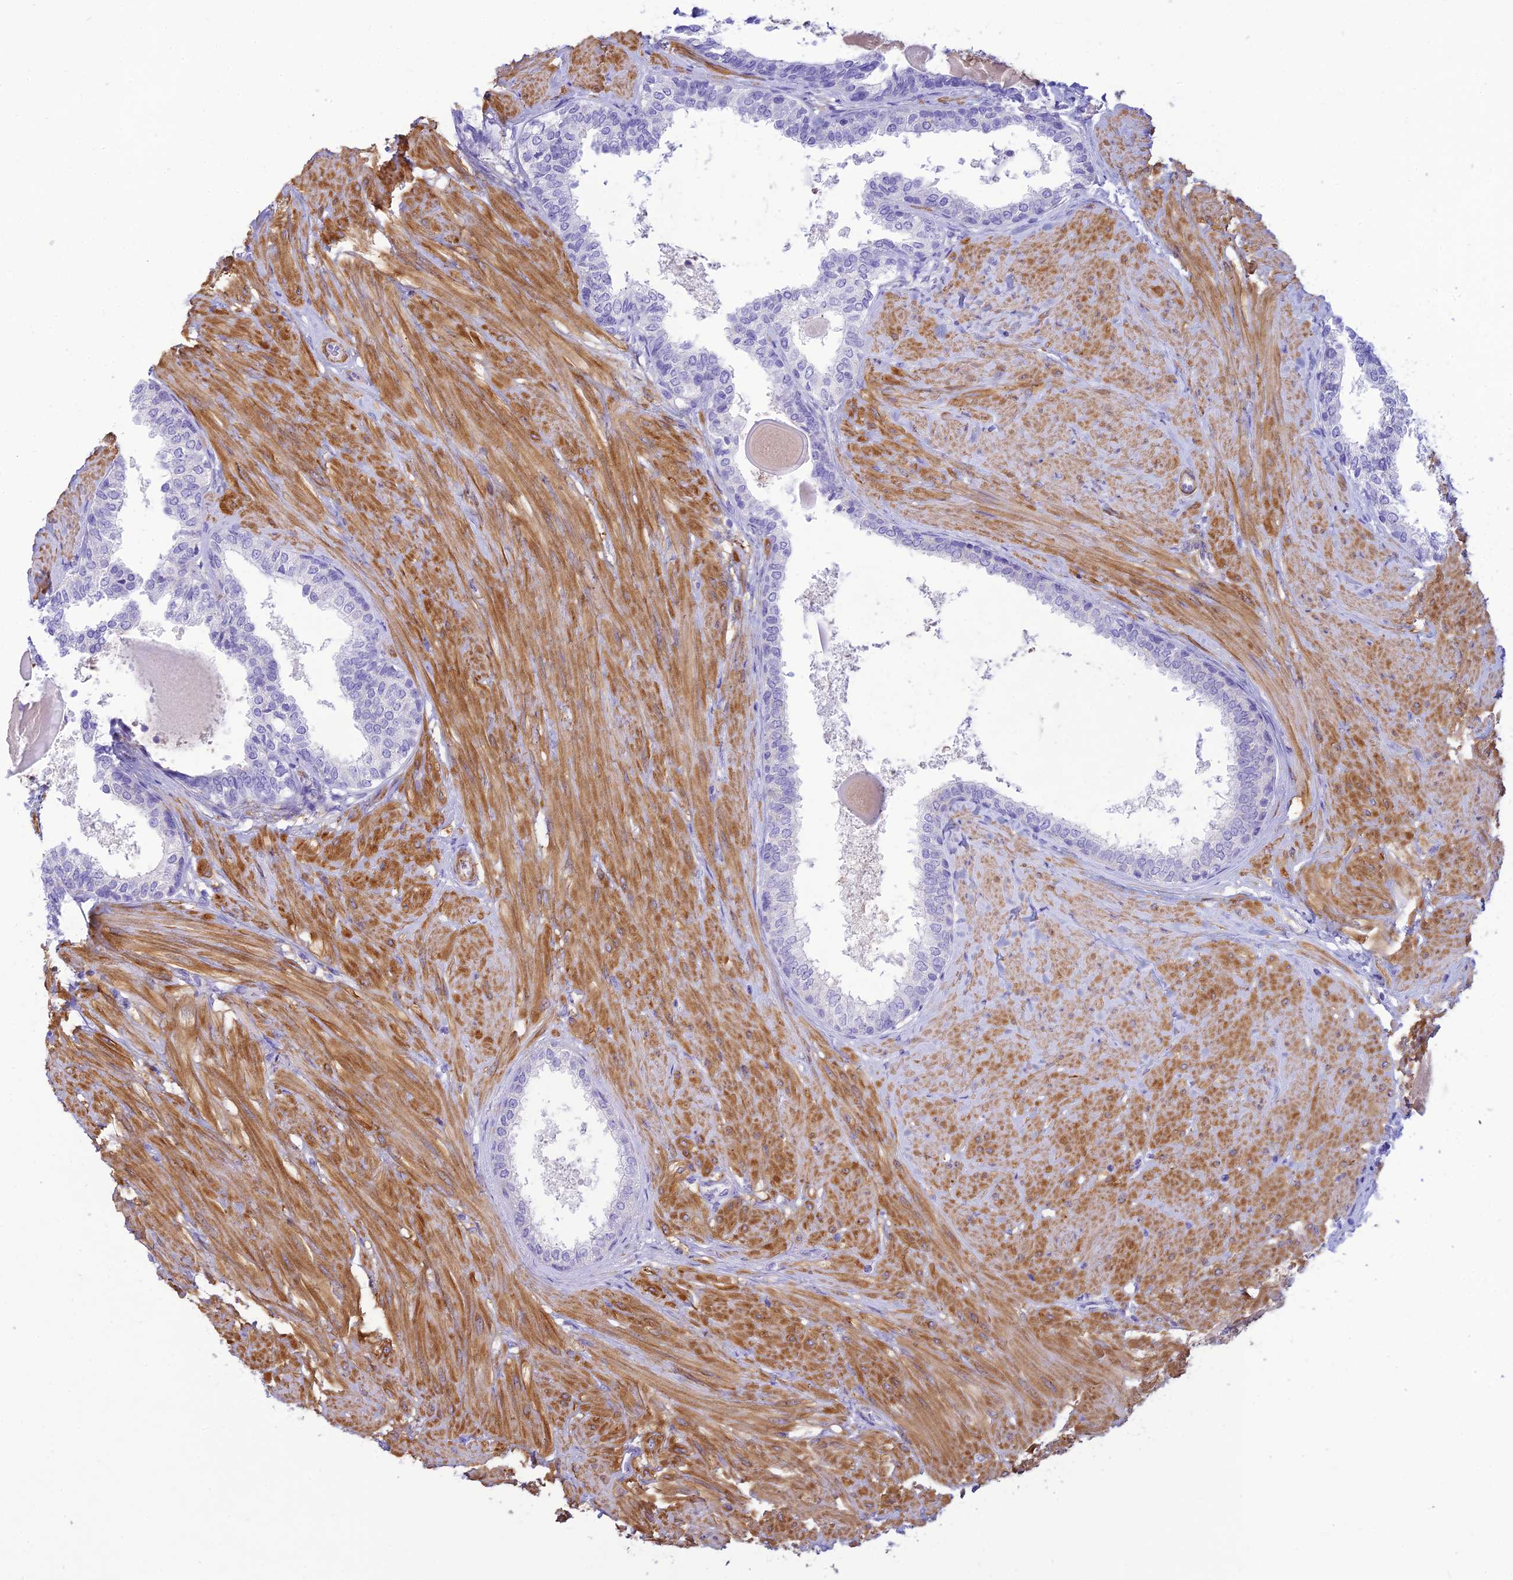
{"staining": {"intensity": "negative", "quantity": "none", "location": "none"}, "tissue": "prostate", "cell_type": "Glandular cells", "image_type": "normal", "snomed": [{"axis": "morphology", "description": "Normal tissue, NOS"}, {"axis": "topography", "description": "Prostate"}], "caption": "Immunohistochemistry histopathology image of unremarkable prostate stained for a protein (brown), which displays no positivity in glandular cells. The staining was performed using DAB (3,3'-diaminobenzidine) to visualize the protein expression in brown, while the nuclei were stained in blue with hematoxylin (Magnification: 20x).", "gene": "FBXW4", "patient": {"sex": "male", "age": 48}}